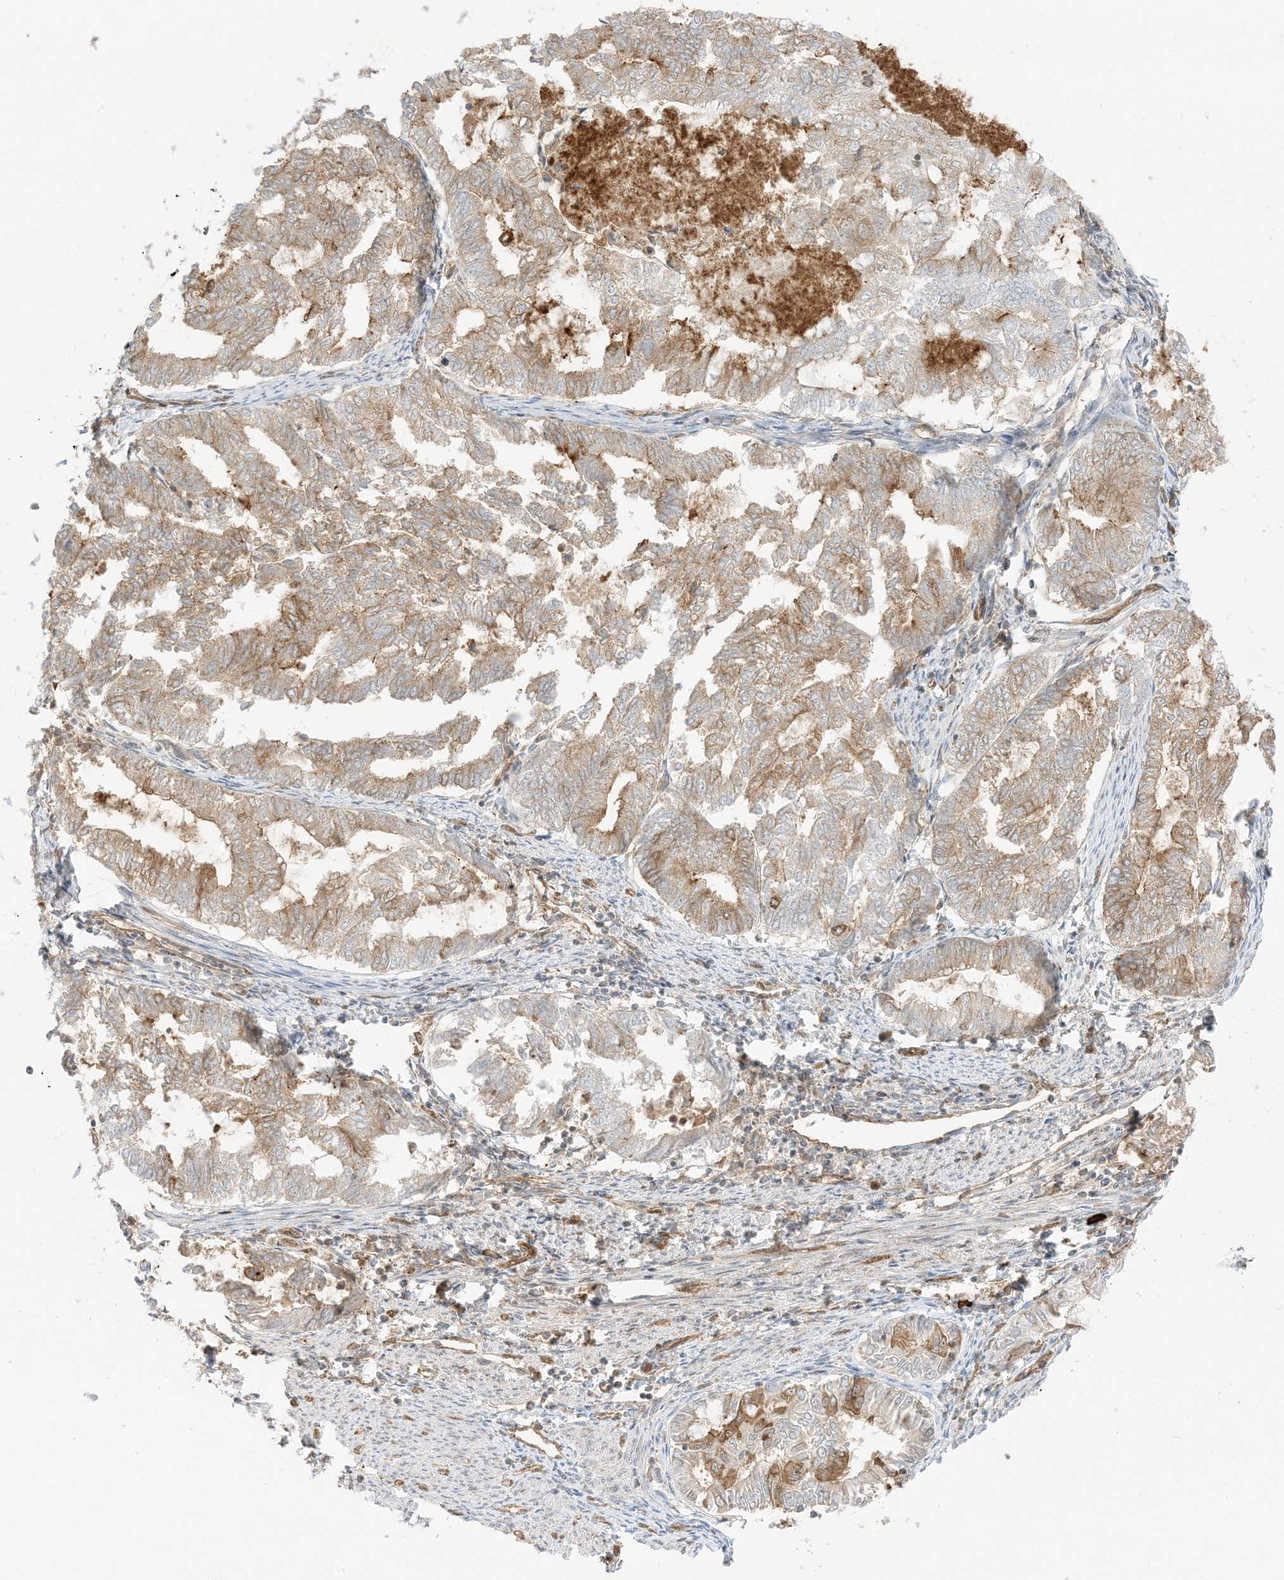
{"staining": {"intensity": "moderate", "quantity": ">75%", "location": "cytoplasmic/membranous"}, "tissue": "endometrial cancer", "cell_type": "Tumor cells", "image_type": "cancer", "snomed": [{"axis": "morphology", "description": "Adenocarcinoma, NOS"}, {"axis": "topography", "description": "Endometrium"}], "caption": "The histopathology image displays staining of adenocarcinoma (endometrial), revealing moderate cytoplasmic/membranous protein staining (brown color) within tumor cells.", "gene": "UBAP2L", "patient": {"sex": "female", "age": 79}}